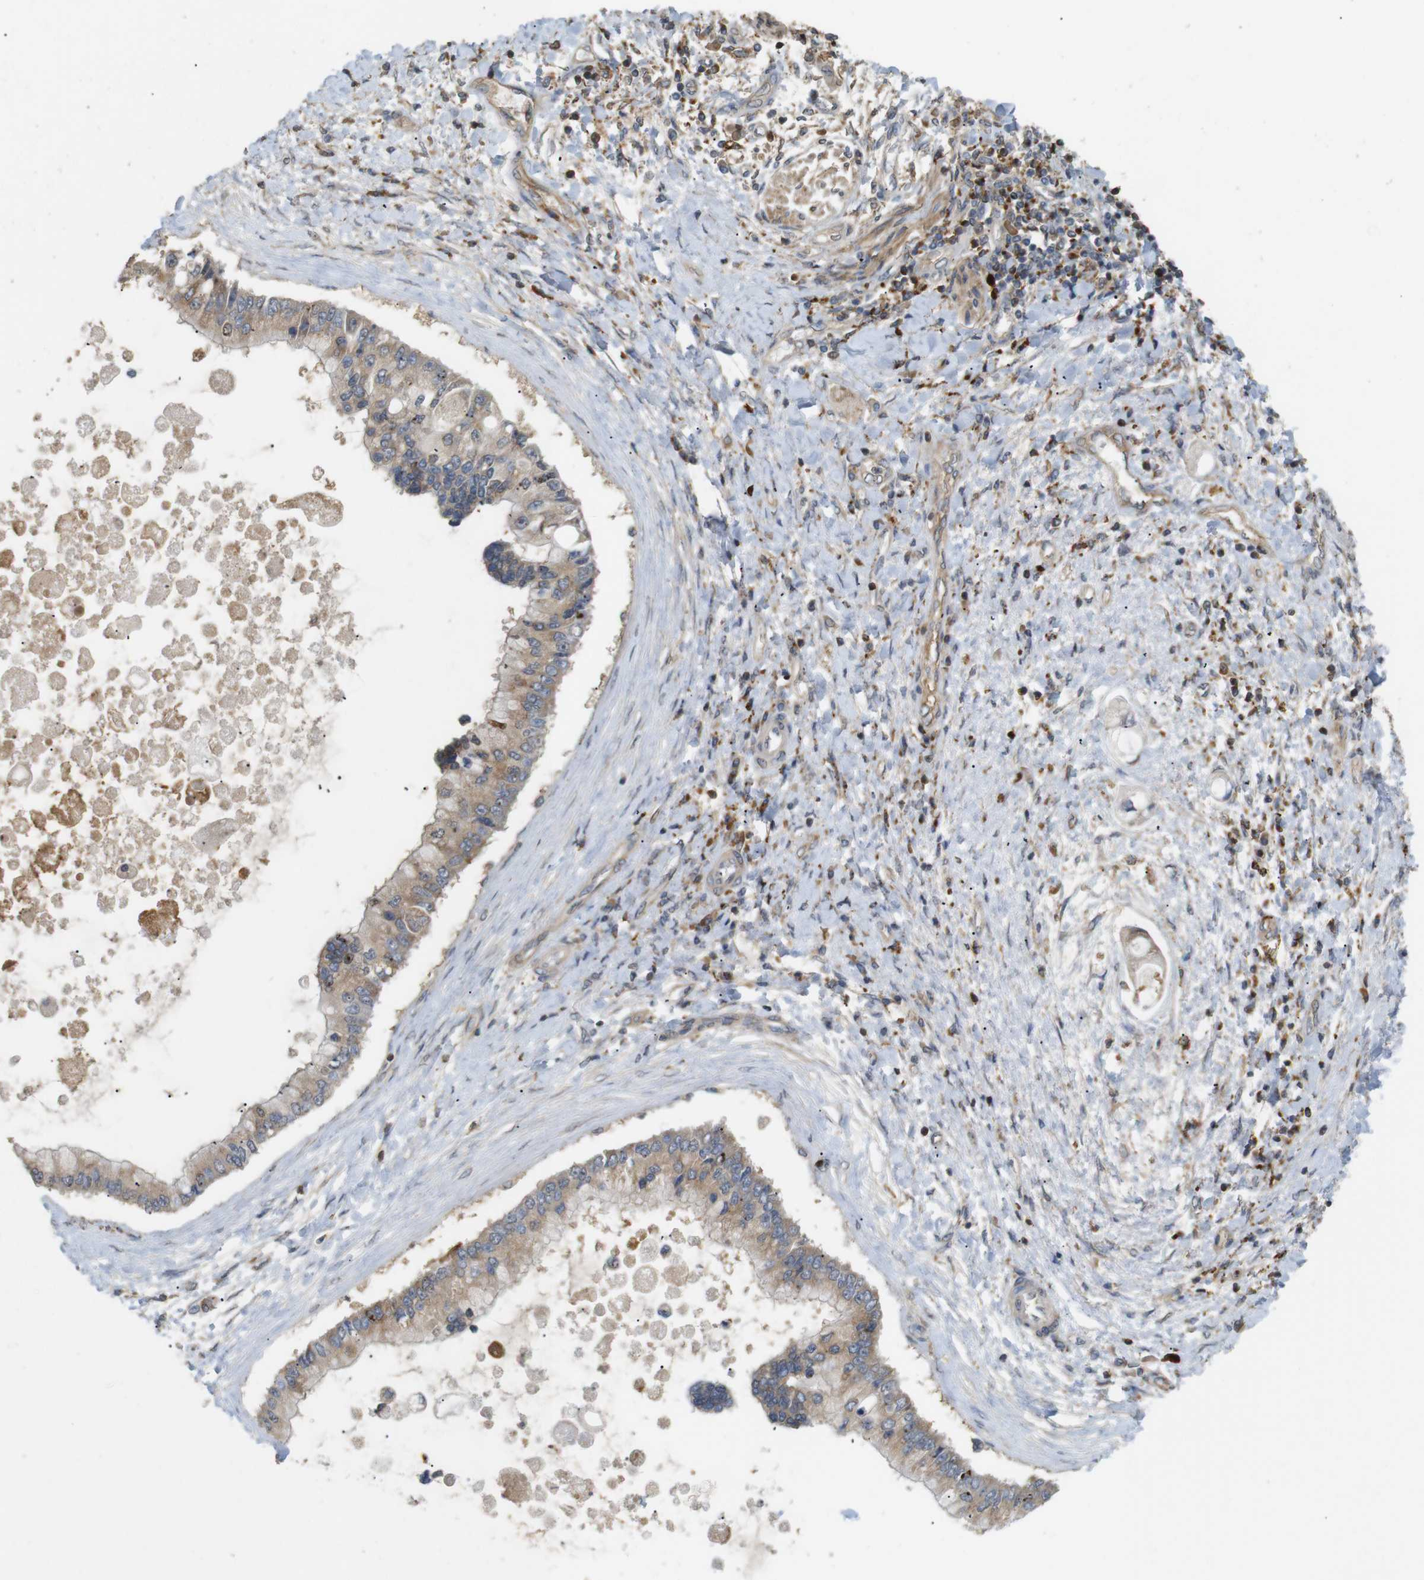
{"staining": {"intensity": "moderate", "quantity": "25%-75%", "location": "cytoplasmic/membranous"}, "tissue": "liver cancer", "cell_type": "Tumor cells", "image_type": "cancer", "snomed": [{"axis": "morphology", "description": "Cholangiocarcinoma"}, {"axis": "topography", "description": "Liver"}], "caption": "Approximately 25%-75% of tumor cells in human liver cholangiocarcinoma exhibit moderate cytoplasmic/membranous protein expression as visualized by brown immunohistochemical staining.", "gene": "KSR1", "patient": {"sex": "male", "age": 50}}